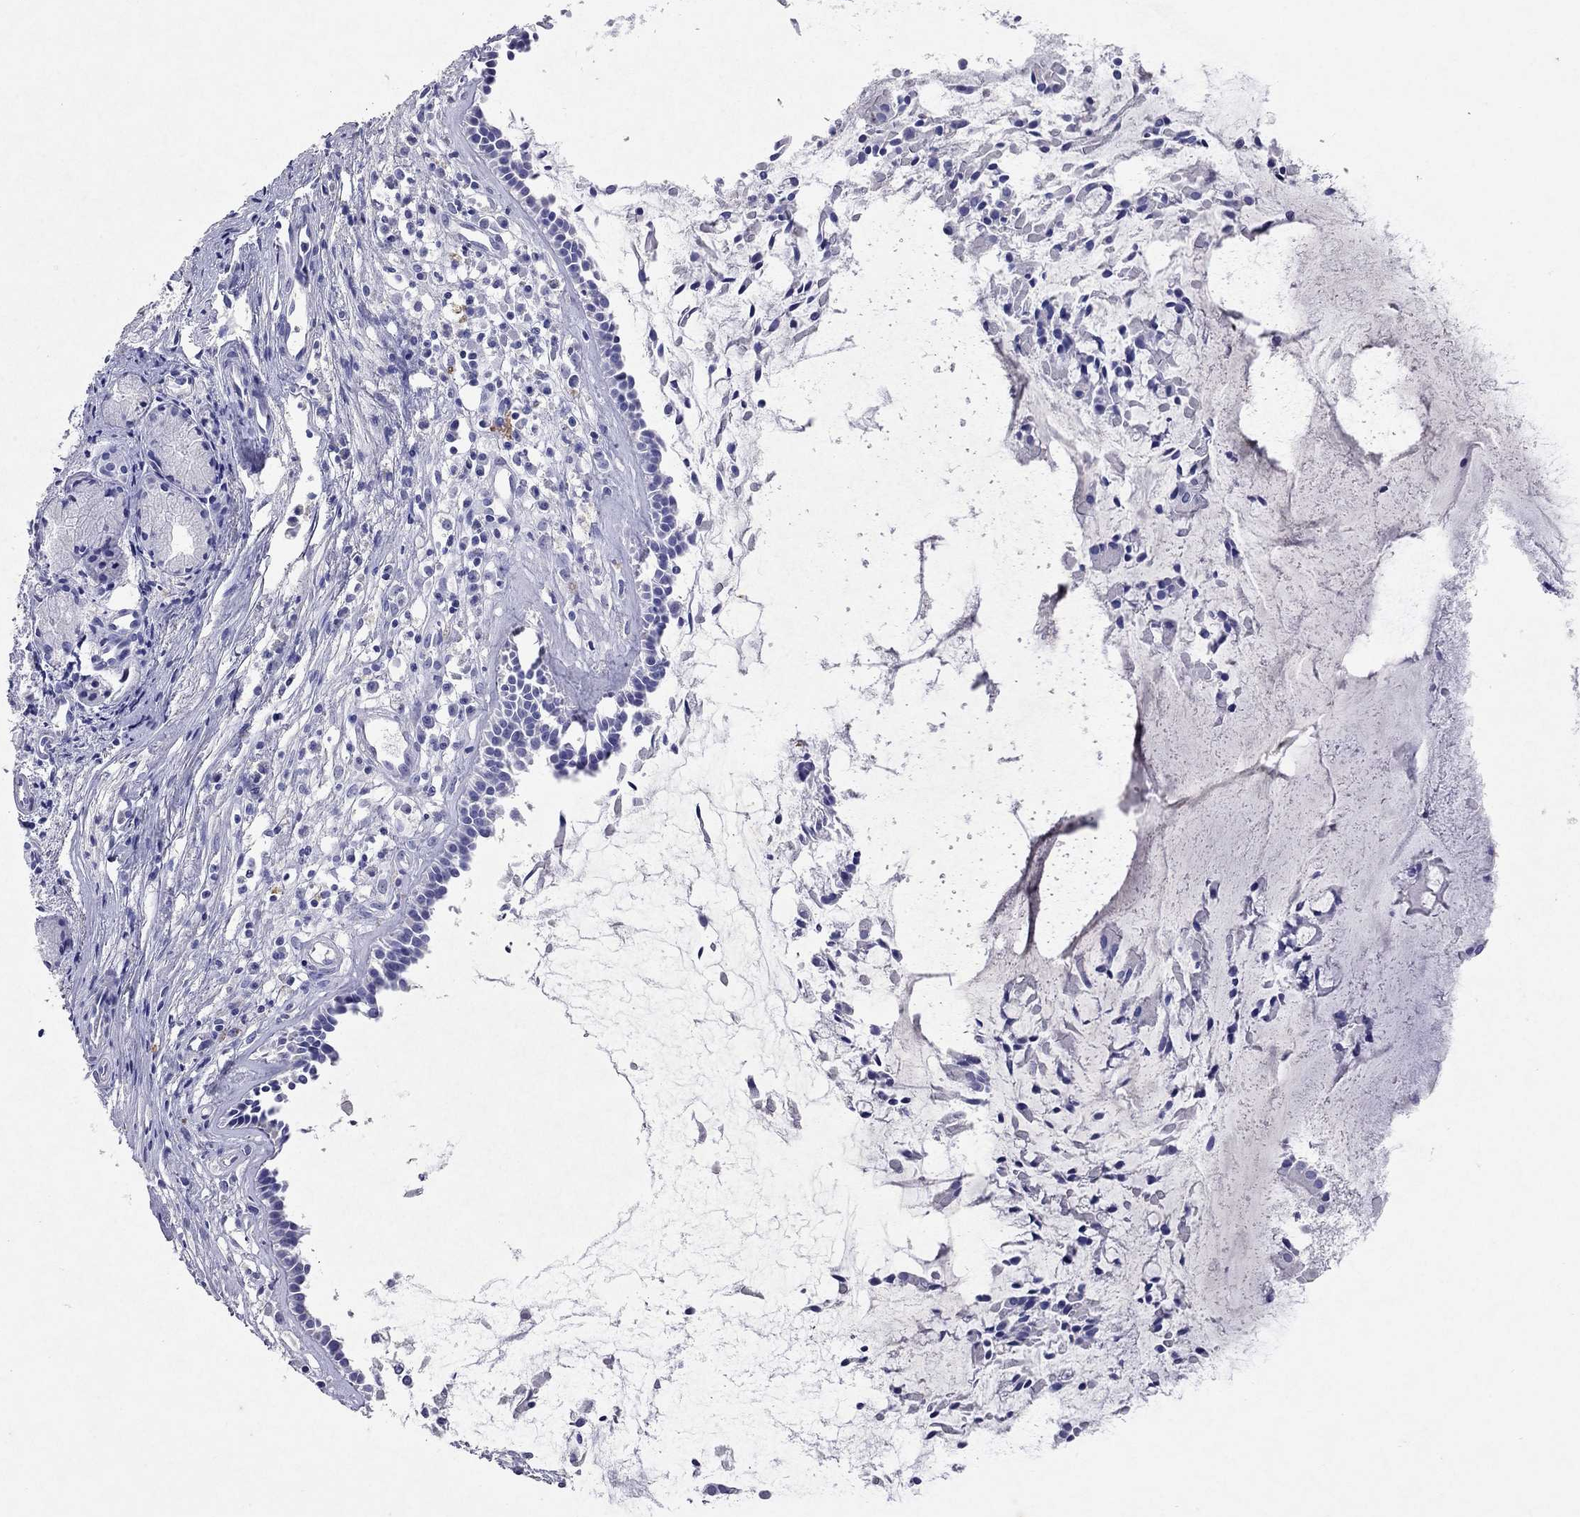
{"staining": {"intensity": "negative", "quantity": "none", "location": "none"}, "tissue": "nasopharynx", "cell_type": "Respiratory epithelial cells", "image_type": "normal", "snomed": [{"axis": "morphology", "description": "Normal tissue, NOS"}, {"axis": "topography", "description": "Nasopharynx"}], "caption": "Photomicrograph shows no significant protein staining in respiratory epithelial cells of normal nasopharynx.", "gene": "ARMC12", "patient": {"sex": "female", "age": 47}}